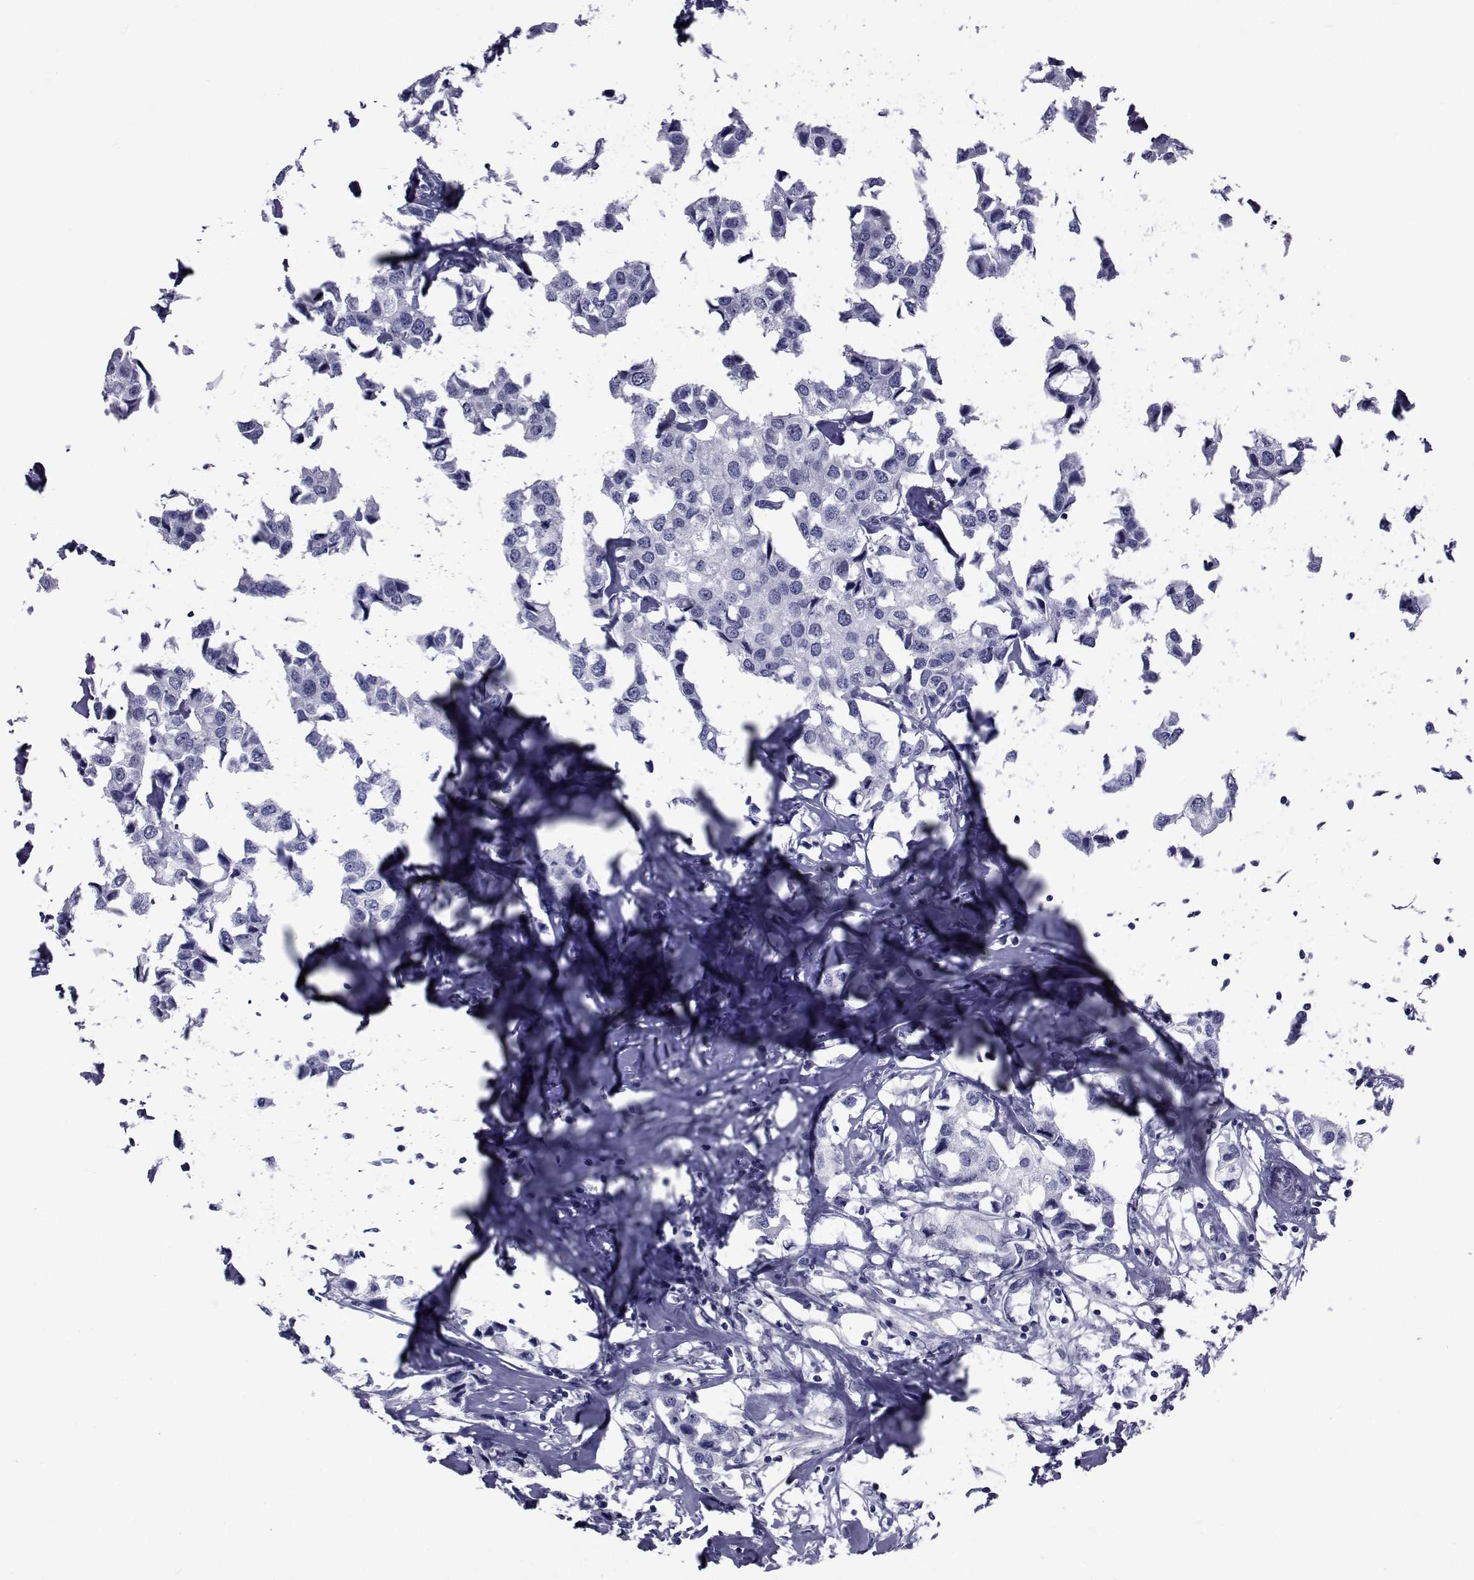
{"staining": {"intensity": "negative", "quantity": "none", "location": "none"}, "tissue": "breast cancer", "cell_type": "Tumor cells", "image_type": "cancer", "snomed": [{"axis": "morphology", "description": "Duct carcinoma"}, {"axis": "topography", "description": "Breast"}], "caption": "Tumor cells are negative for protein expression in human intraductal carcinoma (breast). The staining is performed using DAB brown chromogen with nuclei counter-stained in using hematoxylin.", "gene": "GKAP1", "patient": {"sex": "female", "age": 80}}